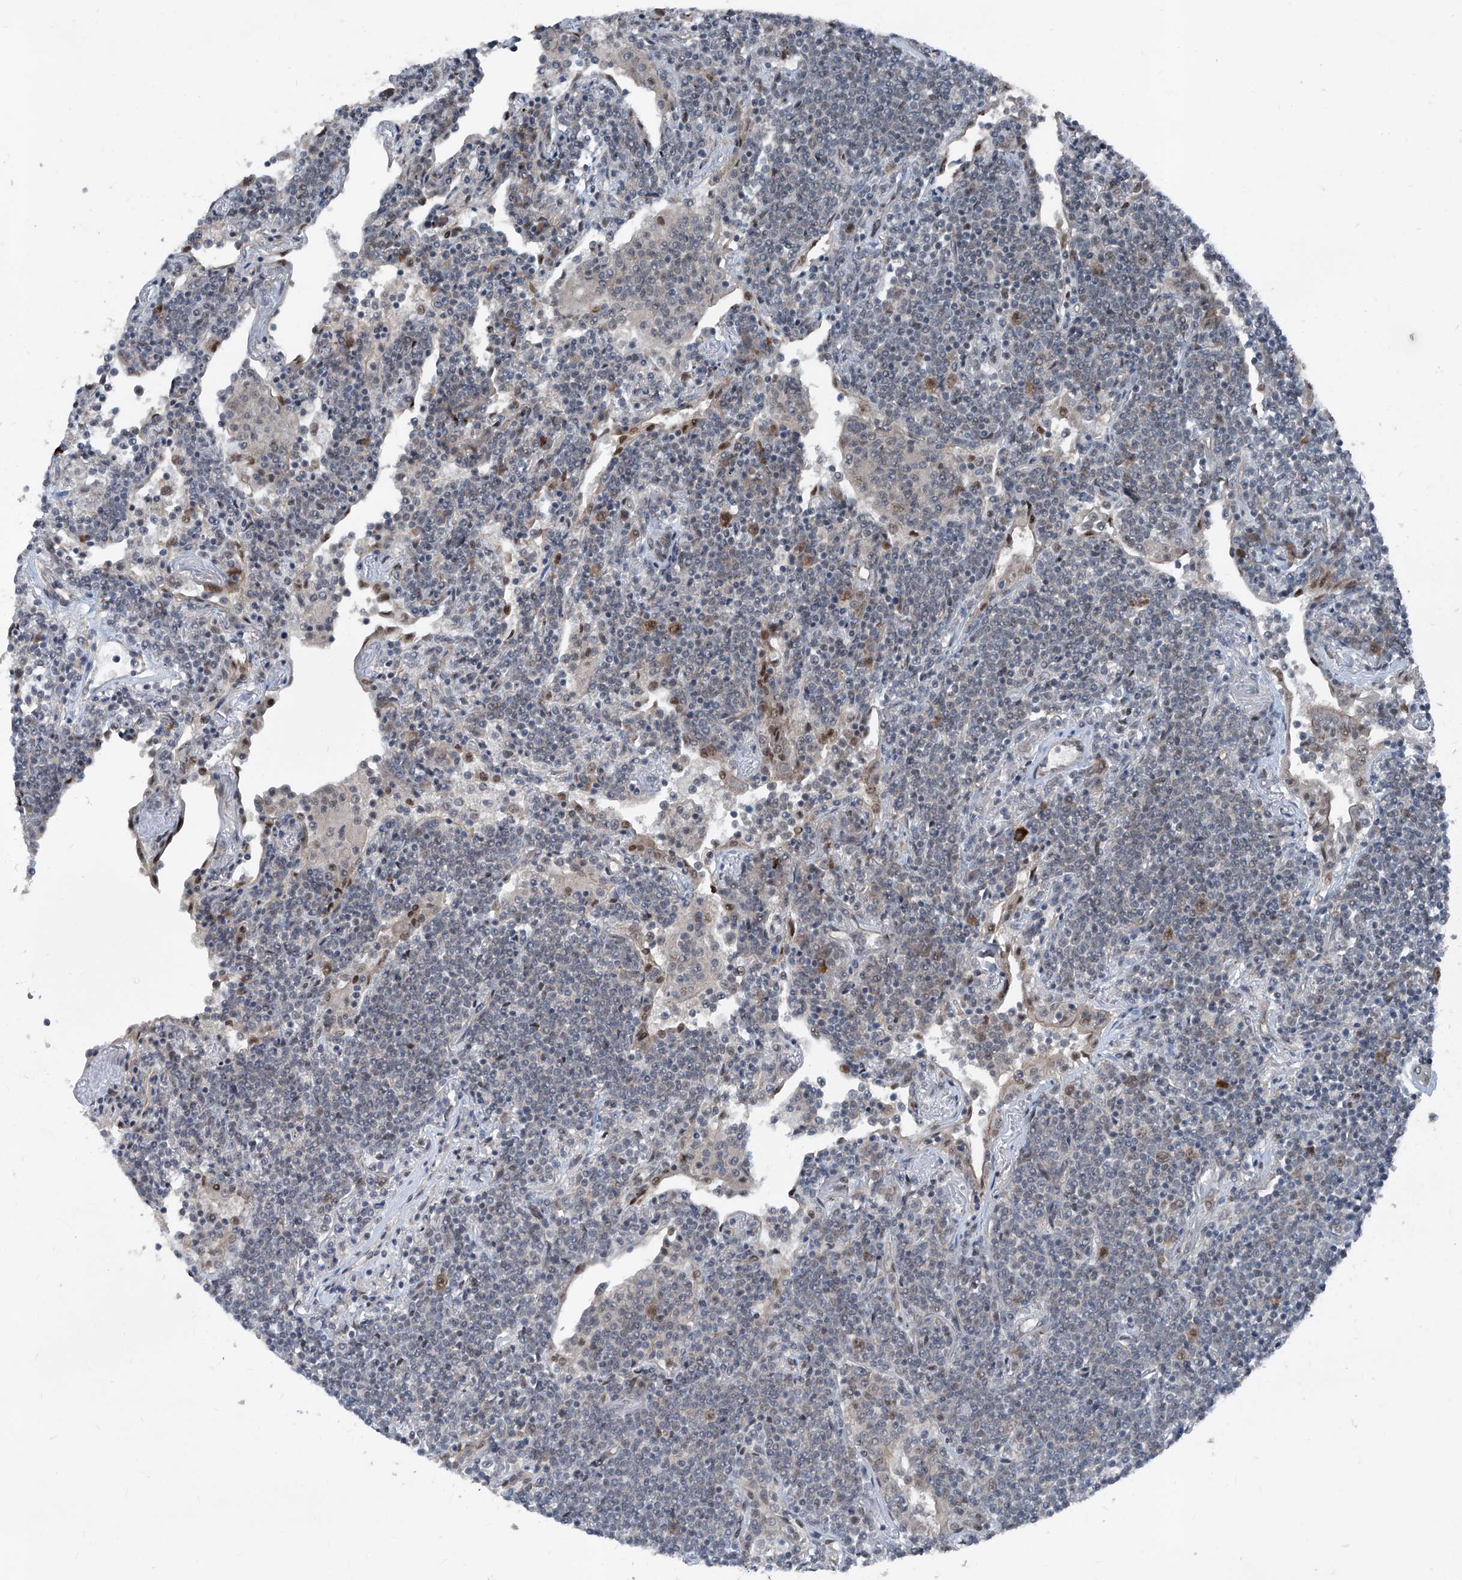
{"staining": {"intensity": "negative", "quantity": "none", "location": "none"}, "tissue": "lymphoma", "cell_type": "Tumor cells", "image_type": "cancer", "snomed": [{"axis": "morphology", "description": "Malignant lymphoma, non-Hodgkin's type, Low grade"}, {"axis": "topography", "description": "Lung"}], "caption": "Lymphoma was stained to show a protein in brown. There is no significant staining in tumor cells.", "gene": "COA7", "patient": {"sex": "female", "age": 71}}